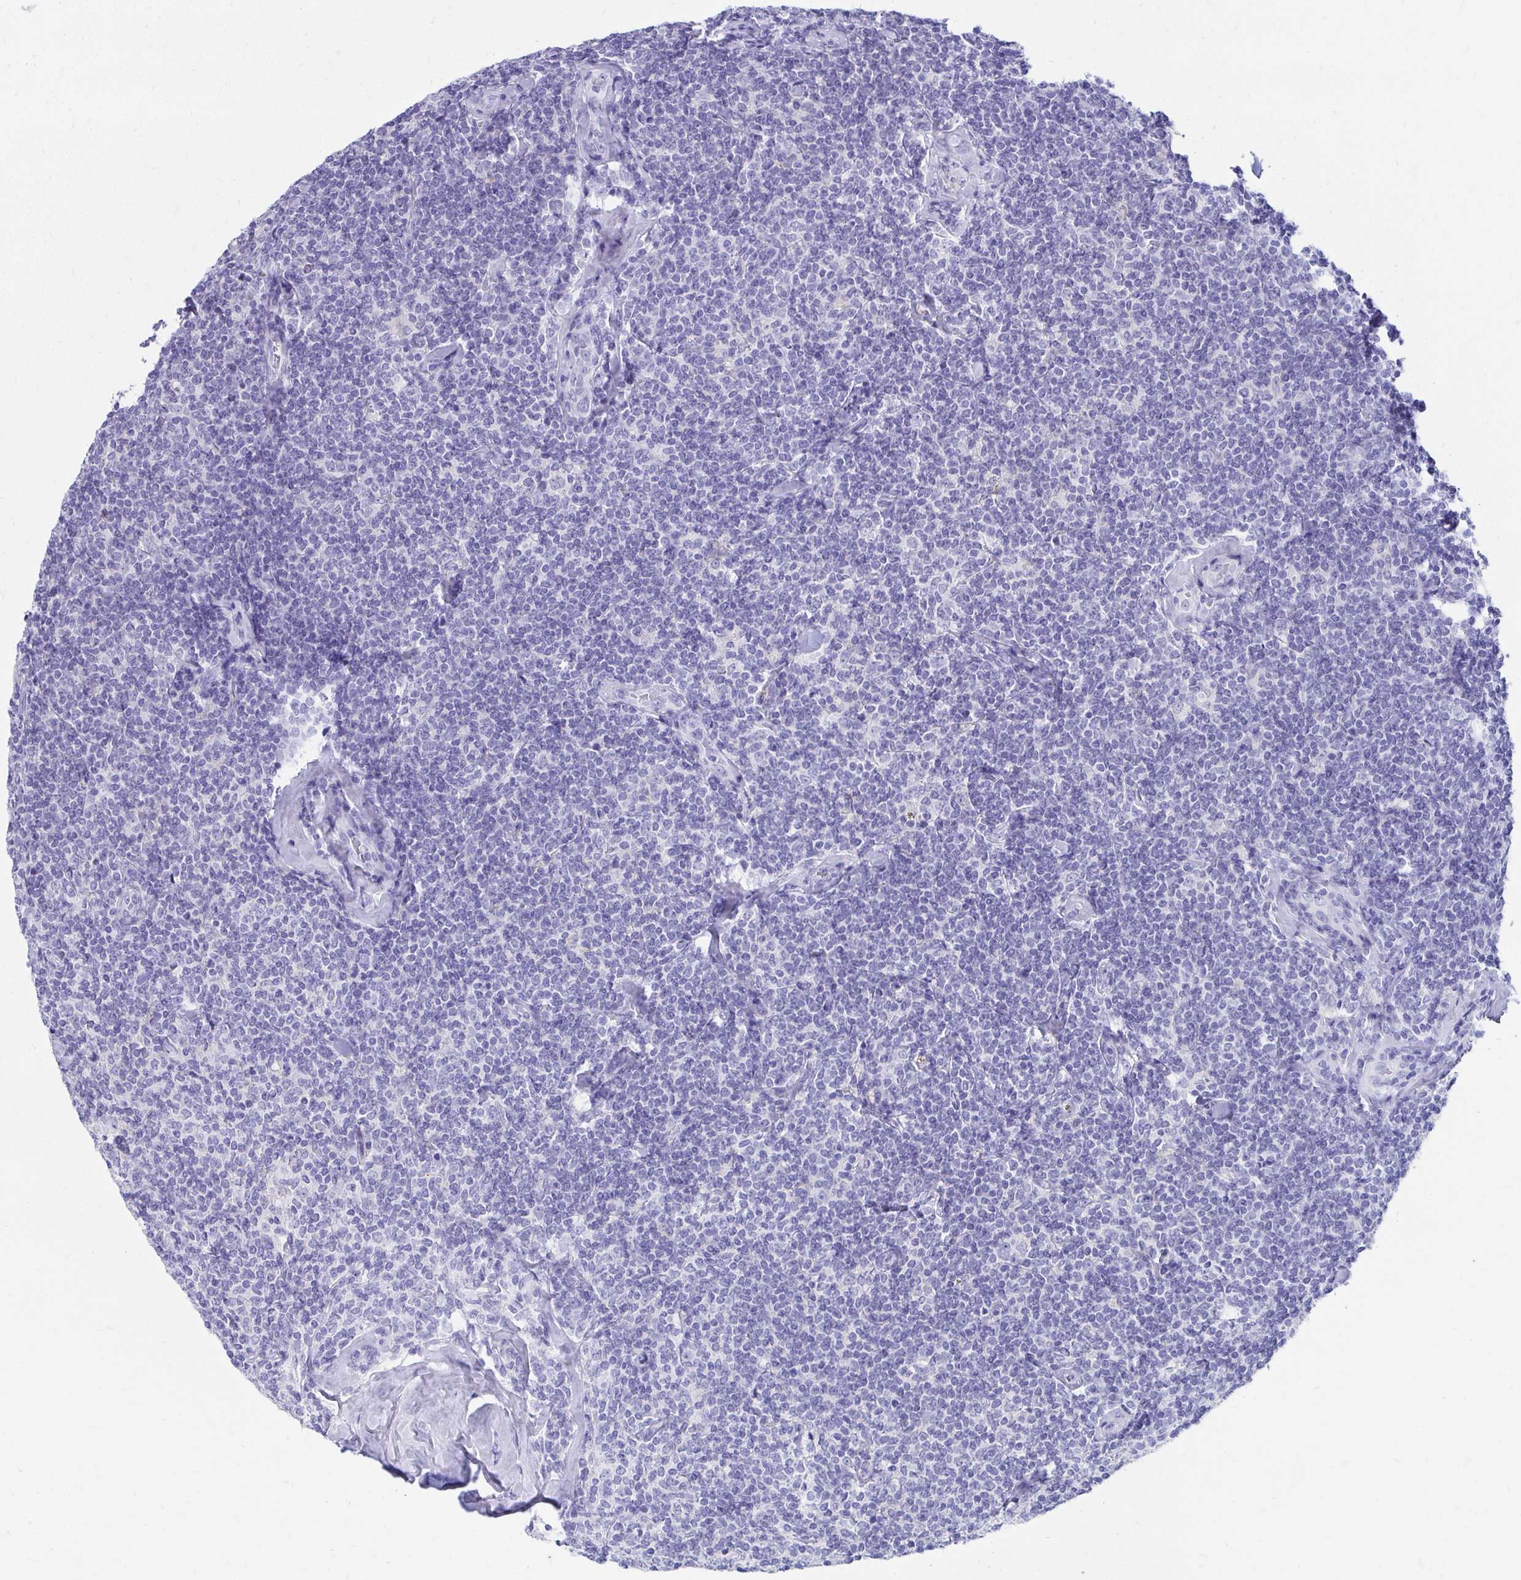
{"staining": {"intensity": "negative", "quantity": "none", "location": "none"}, "tissue": "lymphoma", "cell_type": "Tumor cells", "image_type": "cancer", "snomed": [{"axis": "morphology", "description": "Malignant lymphoma, non-Hodgkin's type, Low grade"}, {"axis": "topography", "description": "Lymph node"}], "caption": "This is an immunohistochemistry micrograph of malignant lymphoma, non-Hodgkin's type (low-grade). There is no staining in tumor cells.", "gene": "SEC14L3", "patient": {"sex": "female", "age": 56}}